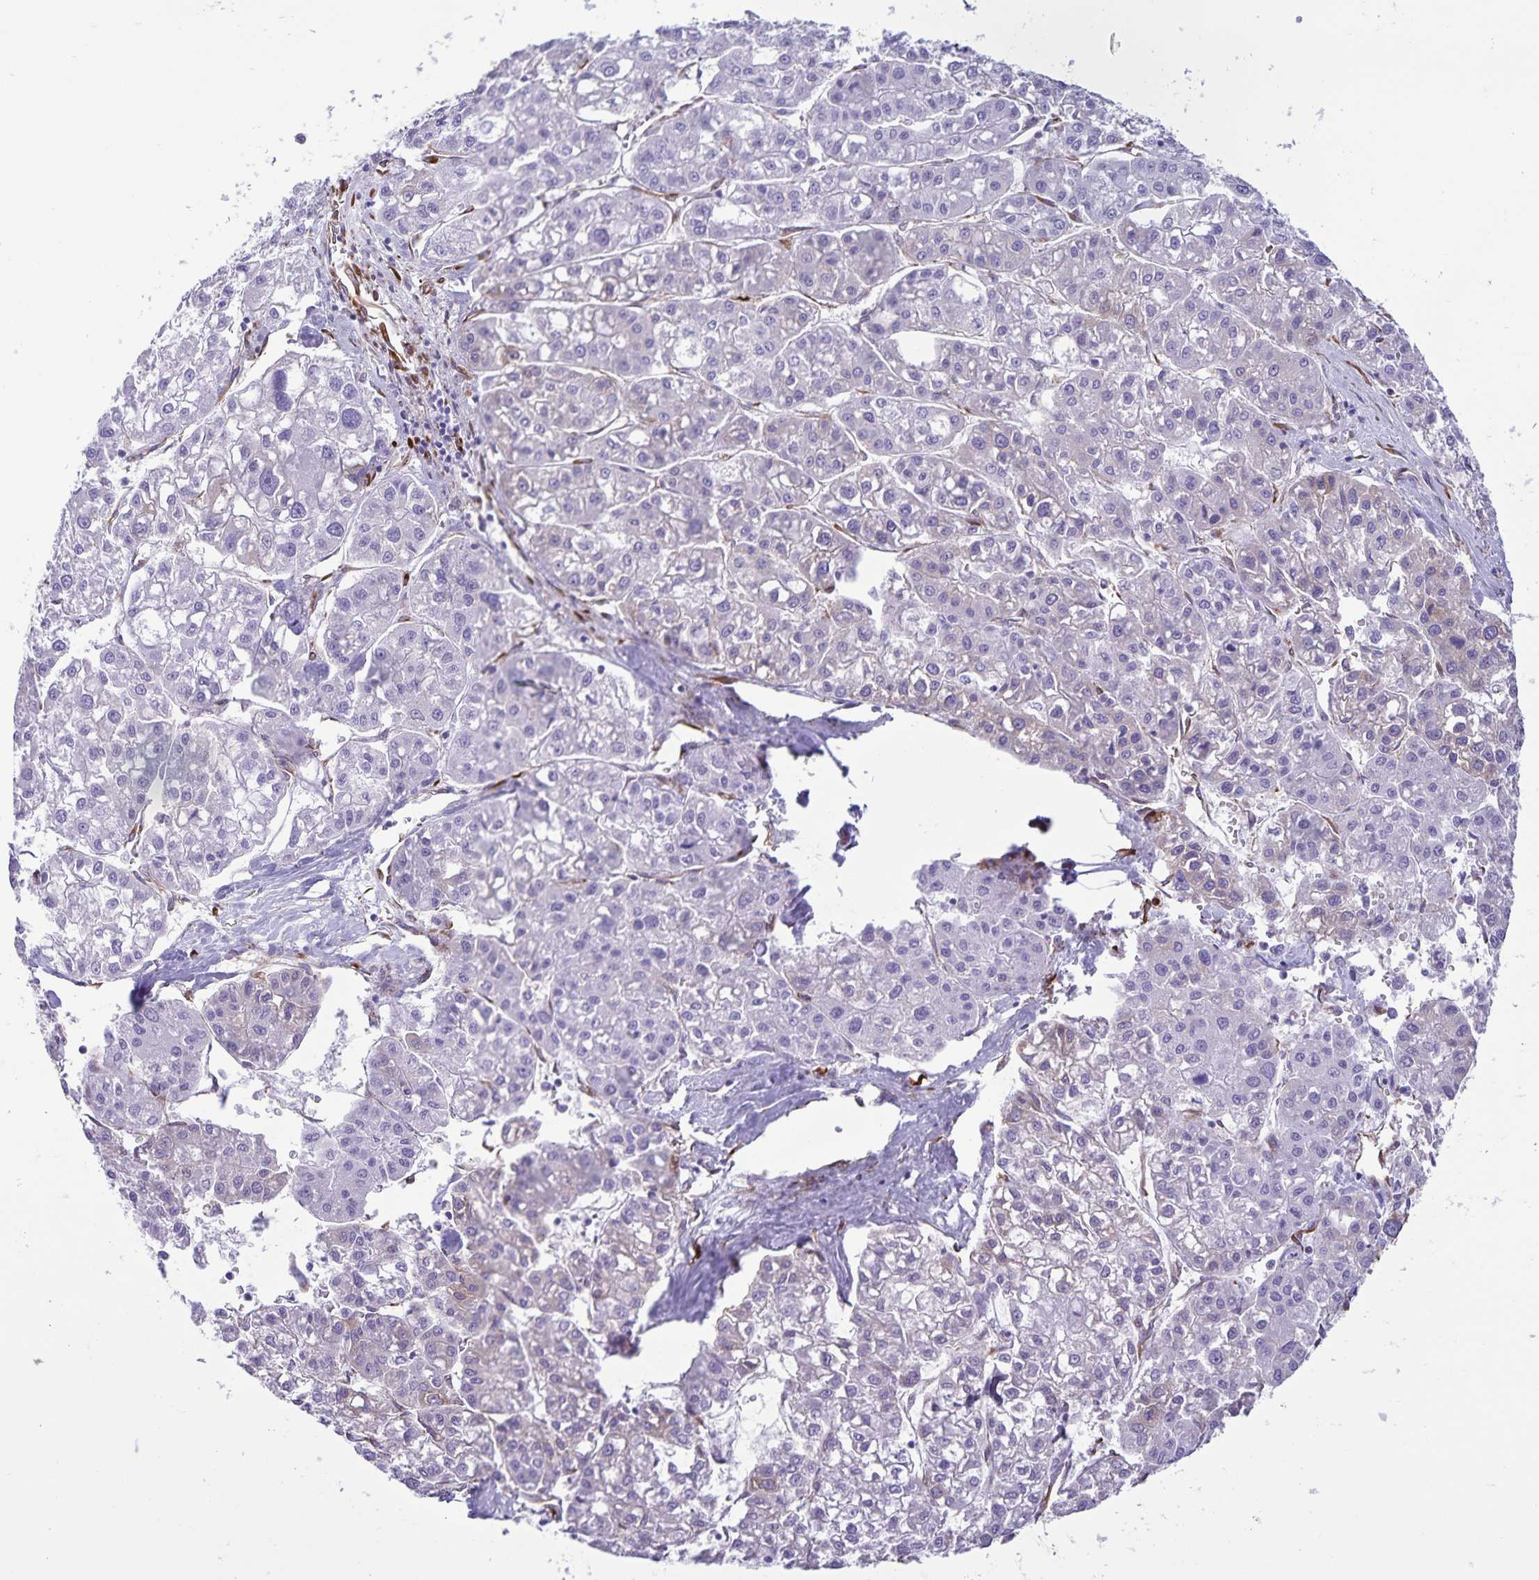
{"staining": {"intensity": "negative", "quantity": "none", "location": "none"}, "tissue": "liver cancer", "cell_type": "Tumor cells", "image_type": "cancer", "snomed": [{"axis": "morphology", "description": "Carcinoma, Hepatocellular, NOS"}, {"axis": "topography", "description": "Liver"}], "caption": "Immunohistochemistry (IHC) histopathology image of neoplastic tissue: human liver cancer stained with DAB reveals no significant protein expression in tumor cells.", "gene": "RCN1", "patient": {"sex": "male", "age": 73}}